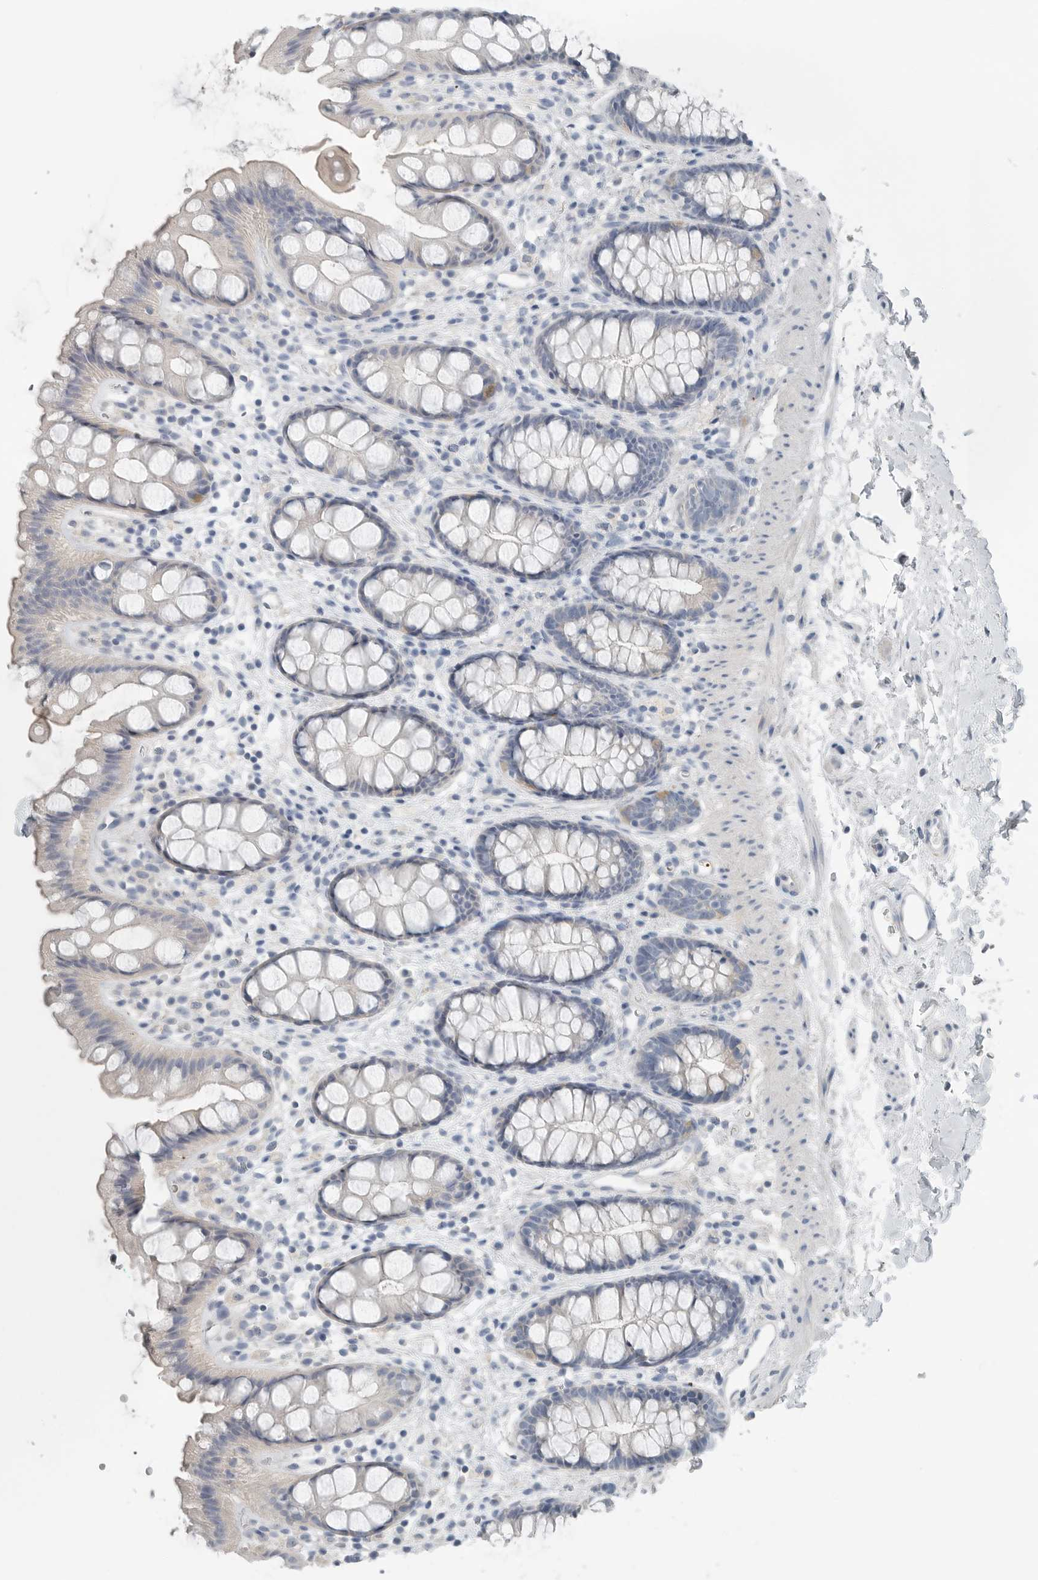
{"staining": {"intensity": "negative", "quantity": "none", "location": "none"}, "tissue": "rectum", "cell_type": "Glandular cells", "image_type": "normal", "snomed": [{"axis": "morphology", "description": "Normal tissue, NOS"}, {"axis": "topography", "description": "Rectum"}], "caption": "High magnification brightfield microscopy of normal rectum stained with DAB (3,3'-diaminobenzidine) (brown) and counterstained with hematoxylin (blue): glandular cells show no significant staining. (Immunohistochemistry, brightfield microscopy, high magnification).", "gene": "SERPINB7", "patient": {"sex": "female", "age": 65}}